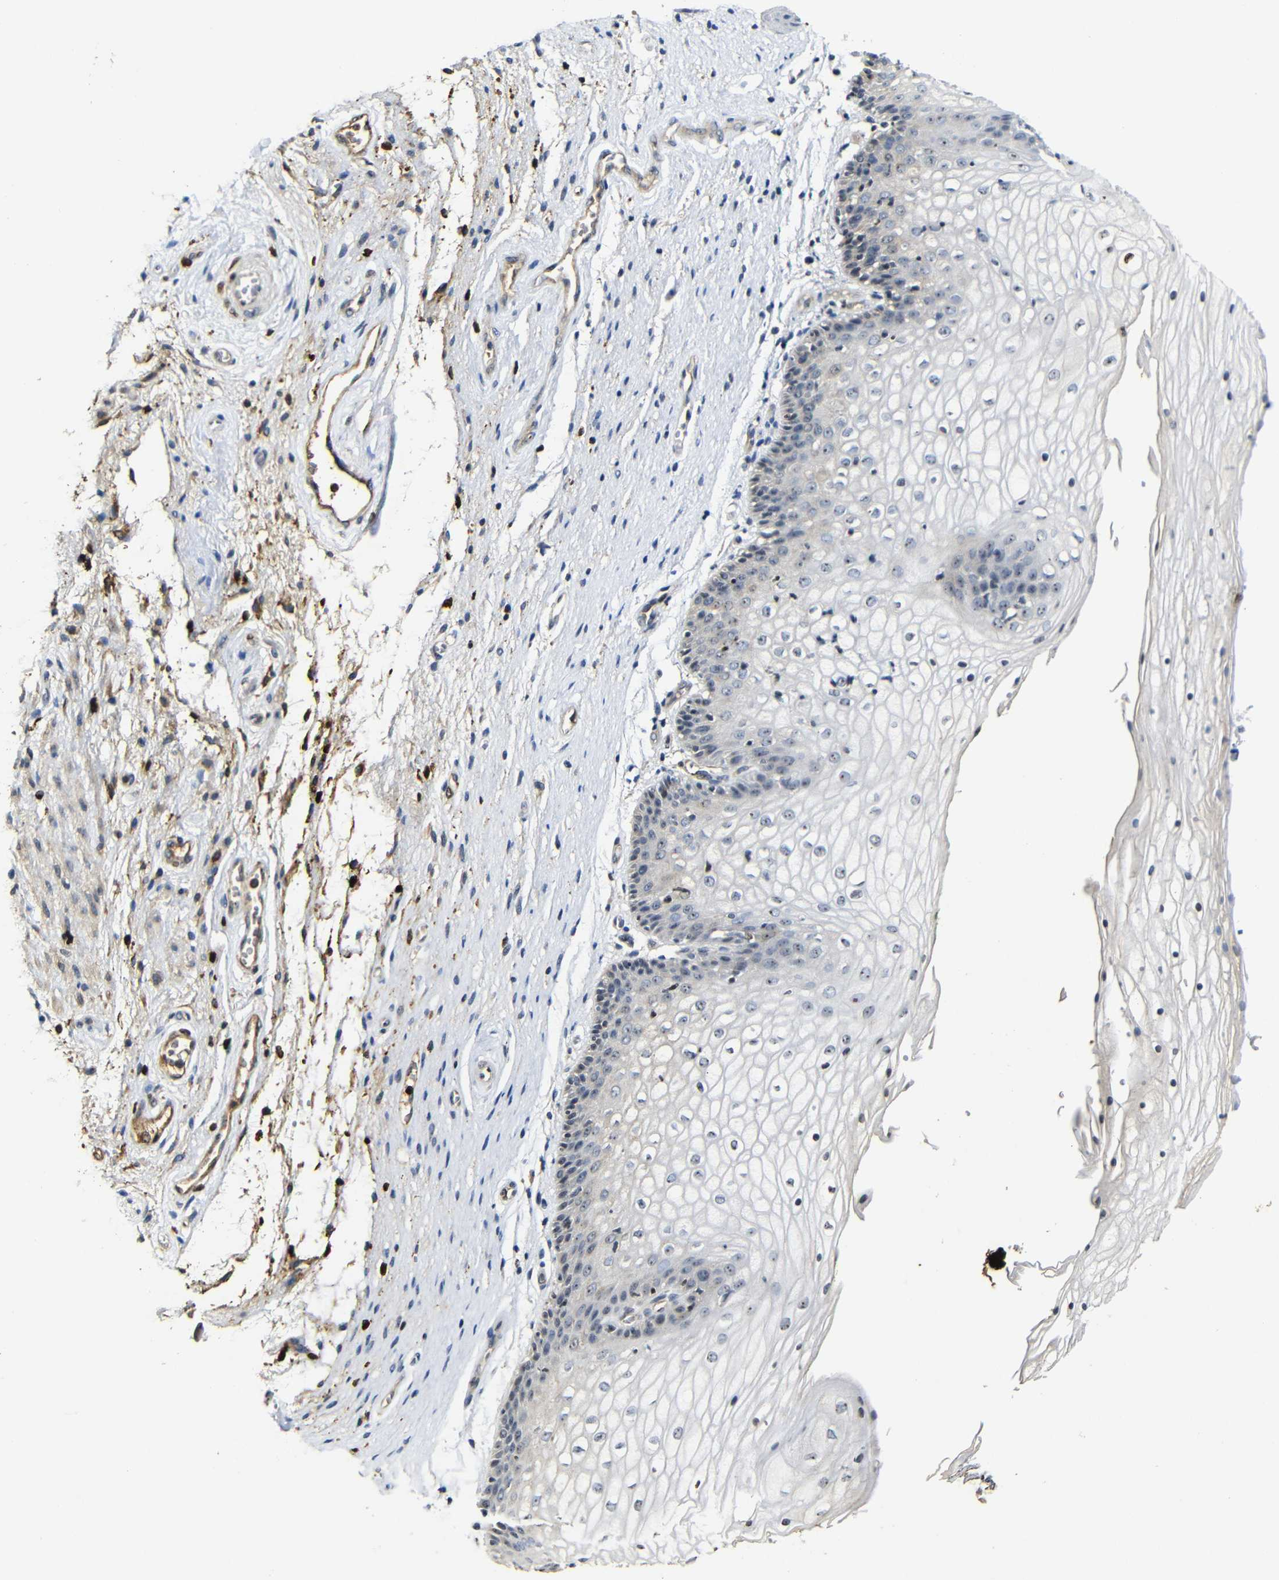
{"staining": {"intensity": "moderate", "quantity": "25%-75%", "location": "cytoplasmic/membranous,nuclear"}, "tissue": "vagina", "cell_type": "Squamous epithelial cells", "image_type": "normal", "snomed": [{"axis": "morphology", "description": "Normal tissue, NOS"}, {"axis": "topography", "description": "Vagina"}], "caption": "Squamous epithelial cells exhibit medium levels of moderate cytoplasmic/membranous,nuclear expression in about 25%-75% of cells in normal human vagina.", "gene": "MYC", "patient": {"sex": "female", "age": 34}}